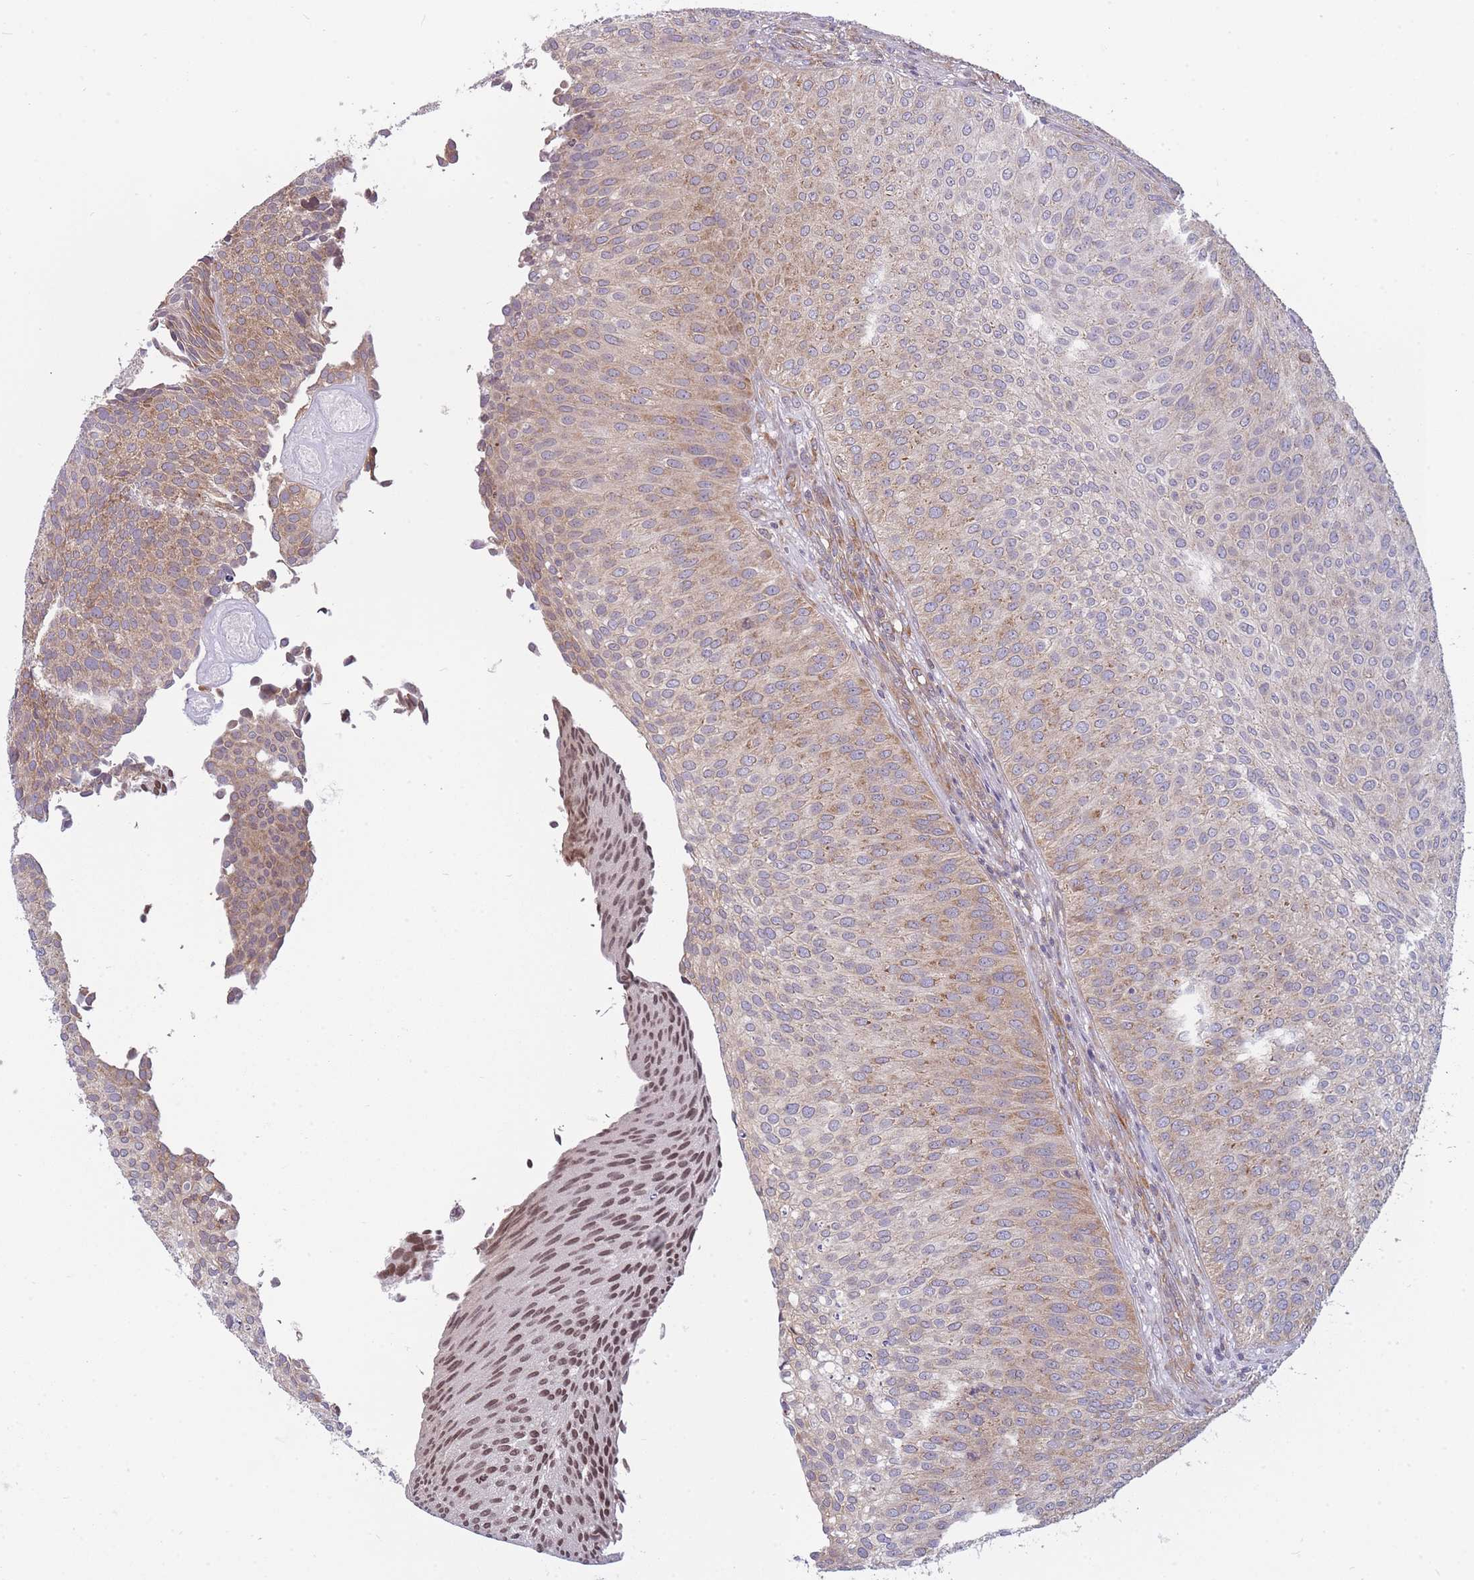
{"staining": {"intensity": "moderate", "quantity": ">75%", "location": "cytoplasmic/membranous,nuclear"}, "tissue": "urothelial cancer", "cell_type": "Tumor cells", "image_type": "cancer", "snomed": [{"axis": "morphology", "description": "Urothelial carcinoma, Low grade"}, {"axis": "topography", "description": "Urinary bladder"}], "caption": "Immunohistochemical staining of human urothelial cancer displays medium levels of moderate cytoplasmic/membranous and nuclear protein positivity in approximately >75% of tumor cells. The protein of interest is stained brown, and the nuclei are stained in blue (DAB (3,3'-diaminobenzidine) IHC with brightfield microscopy, high magnification).", "gene": "CCDC124", "patient": {"sex": "male", "age": 84}}